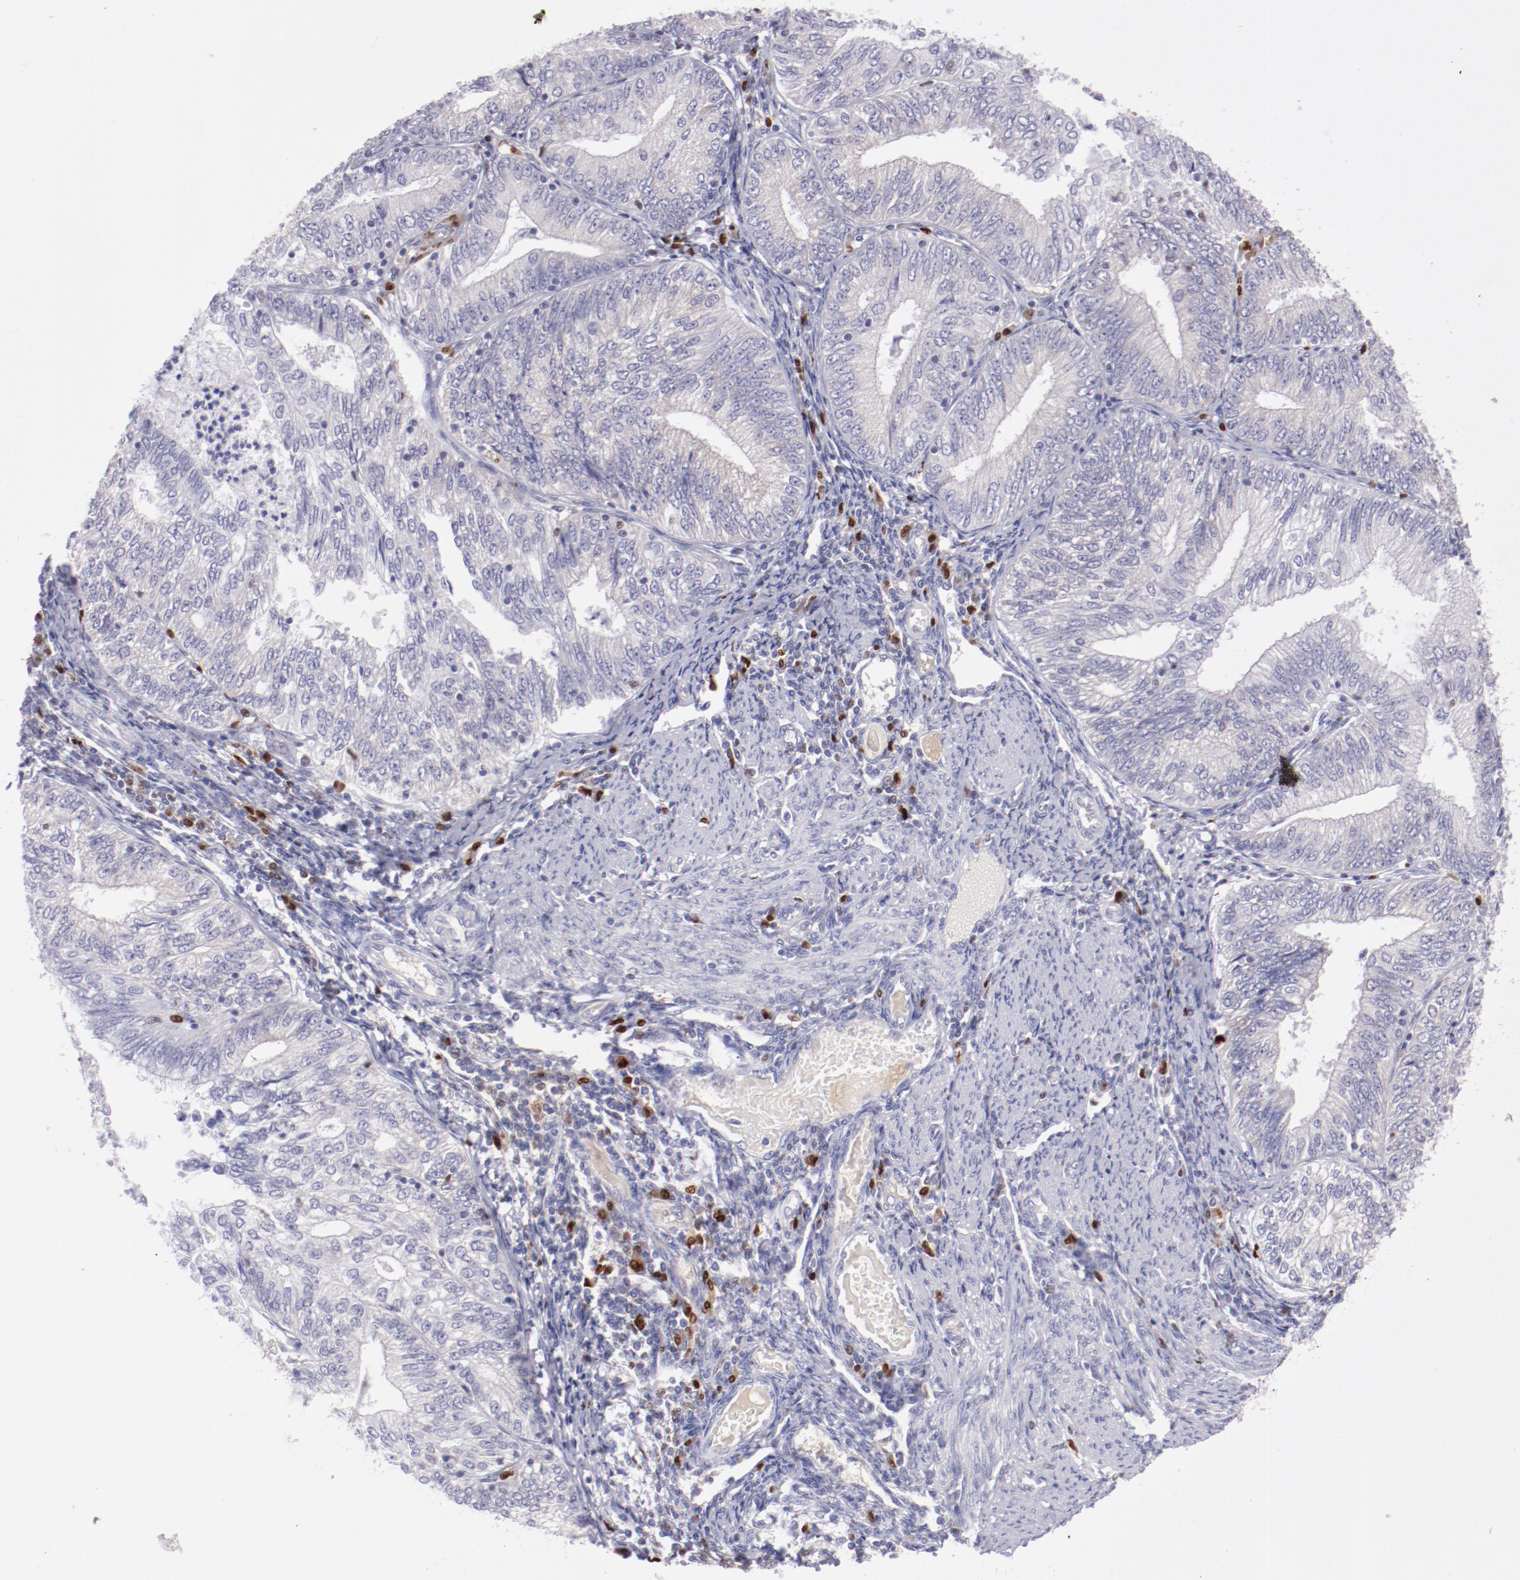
{"staining": {"intensity": "negative", "quantity": "none", "location": "none"}, "tissue": "endometrial cancer", "cell_type": "Tumor cells", "image_type": "cancer", "snomed": [{"axis": "morphology", "description": "Adenocarcinoma, NOS"}, {"axis": "topography", "description": "Endometrium"}], "caption": "There is no significant staining in tumor cells of endometrial adenocarcinoma.", "gene": "IRF8", "patient": {"sex": "female", "age": 69}}